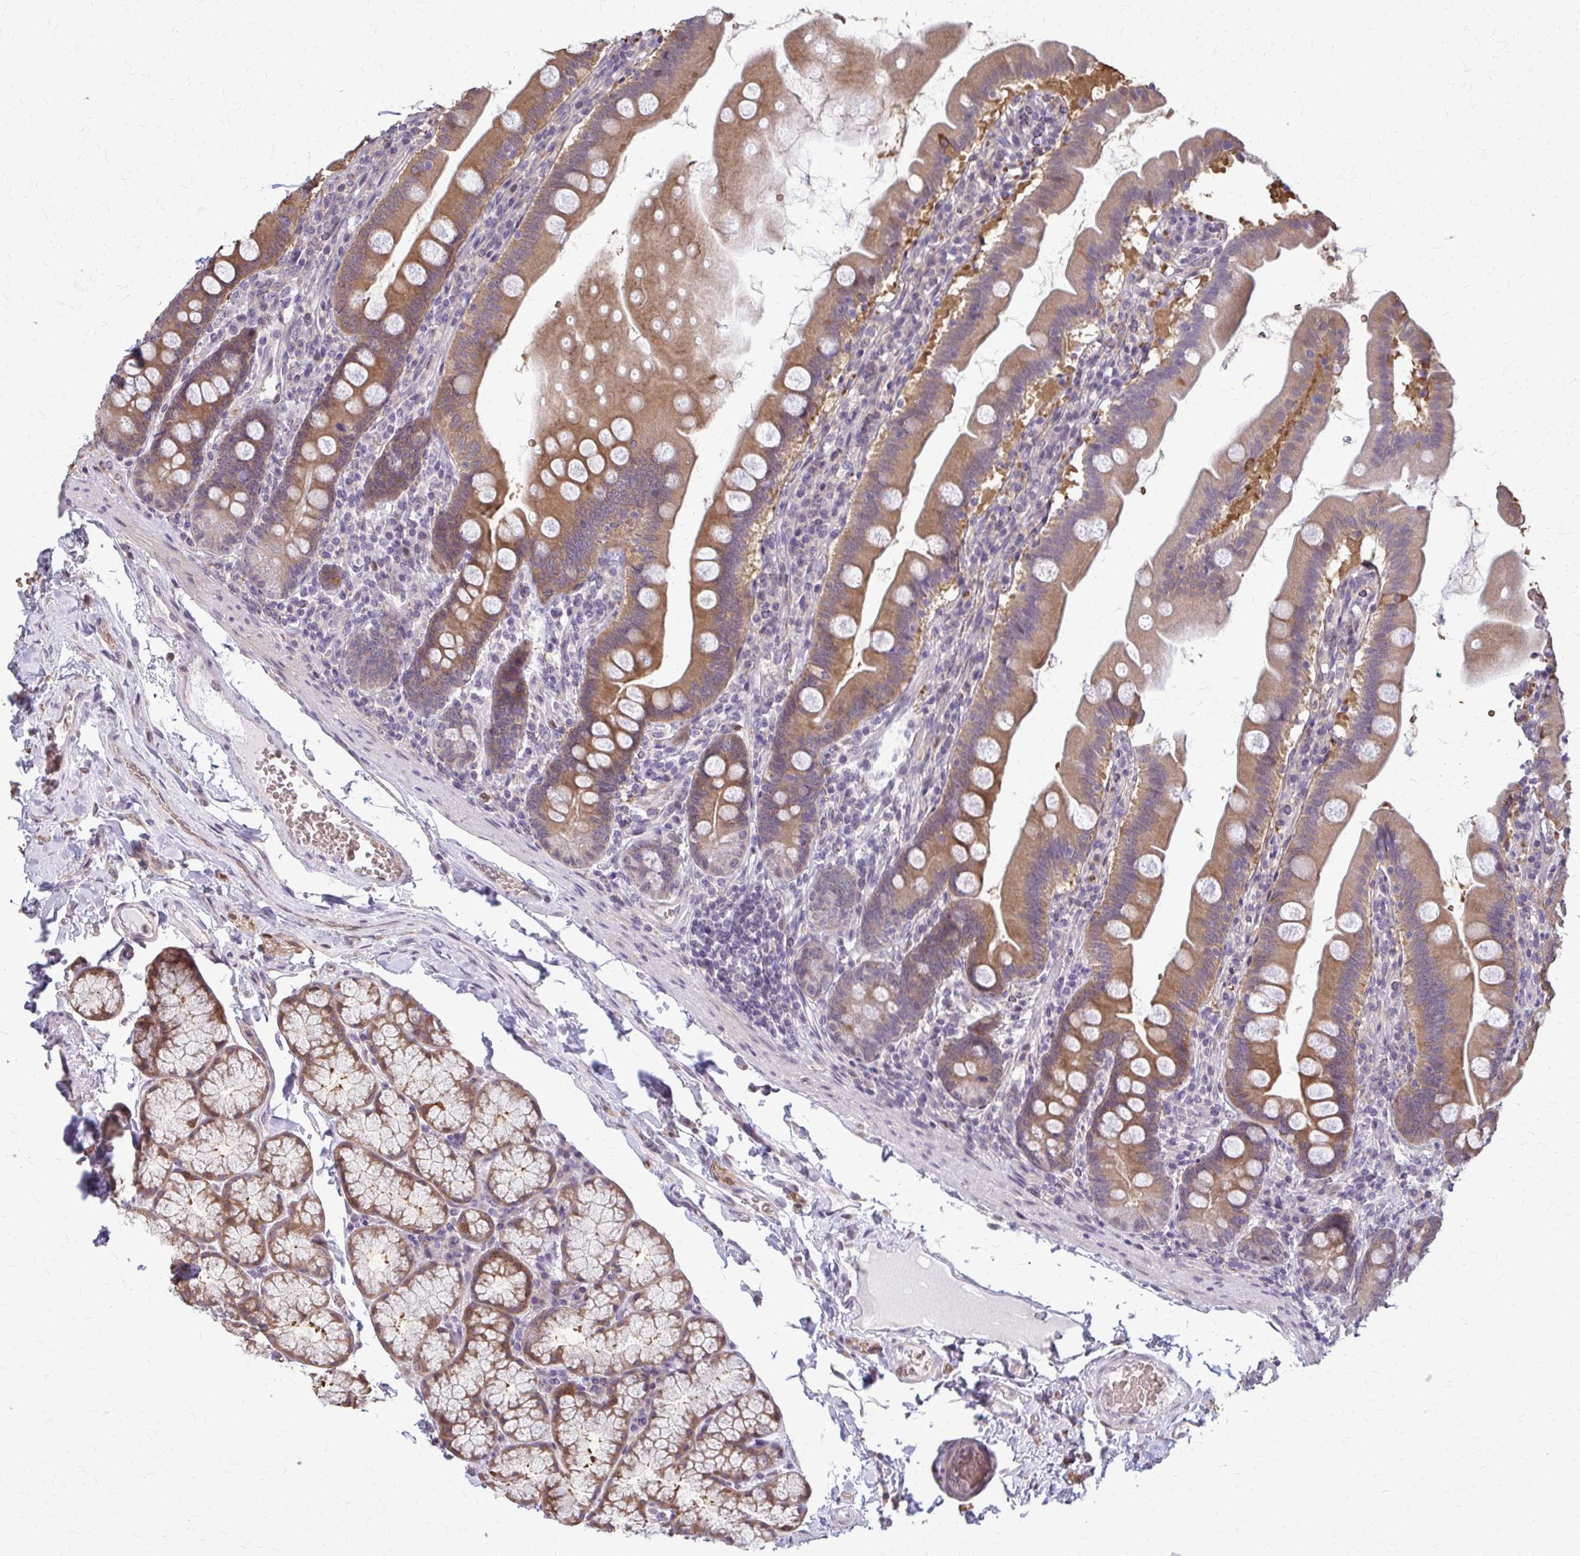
{"staining": {"intensity": "moderate", "quantity": ">75%", "location": "cytoplasmic/membranous"}, "tissue": "duodenum", "cell_type": "Glandular cells", "image_type": "normal", "snomed": [{"axis": "morphology", "description": "Normal tissue, NOS"}, {"axis": "topography", "description": "Duodenum"}], "caption": "Moderate cytoplasmic/membranous staining for a protein is identified in about >75% of glandular cells of benign duodenum using IHC.", "gene": "ZNF34", "patient": {"sex": "female", "age": 67}}